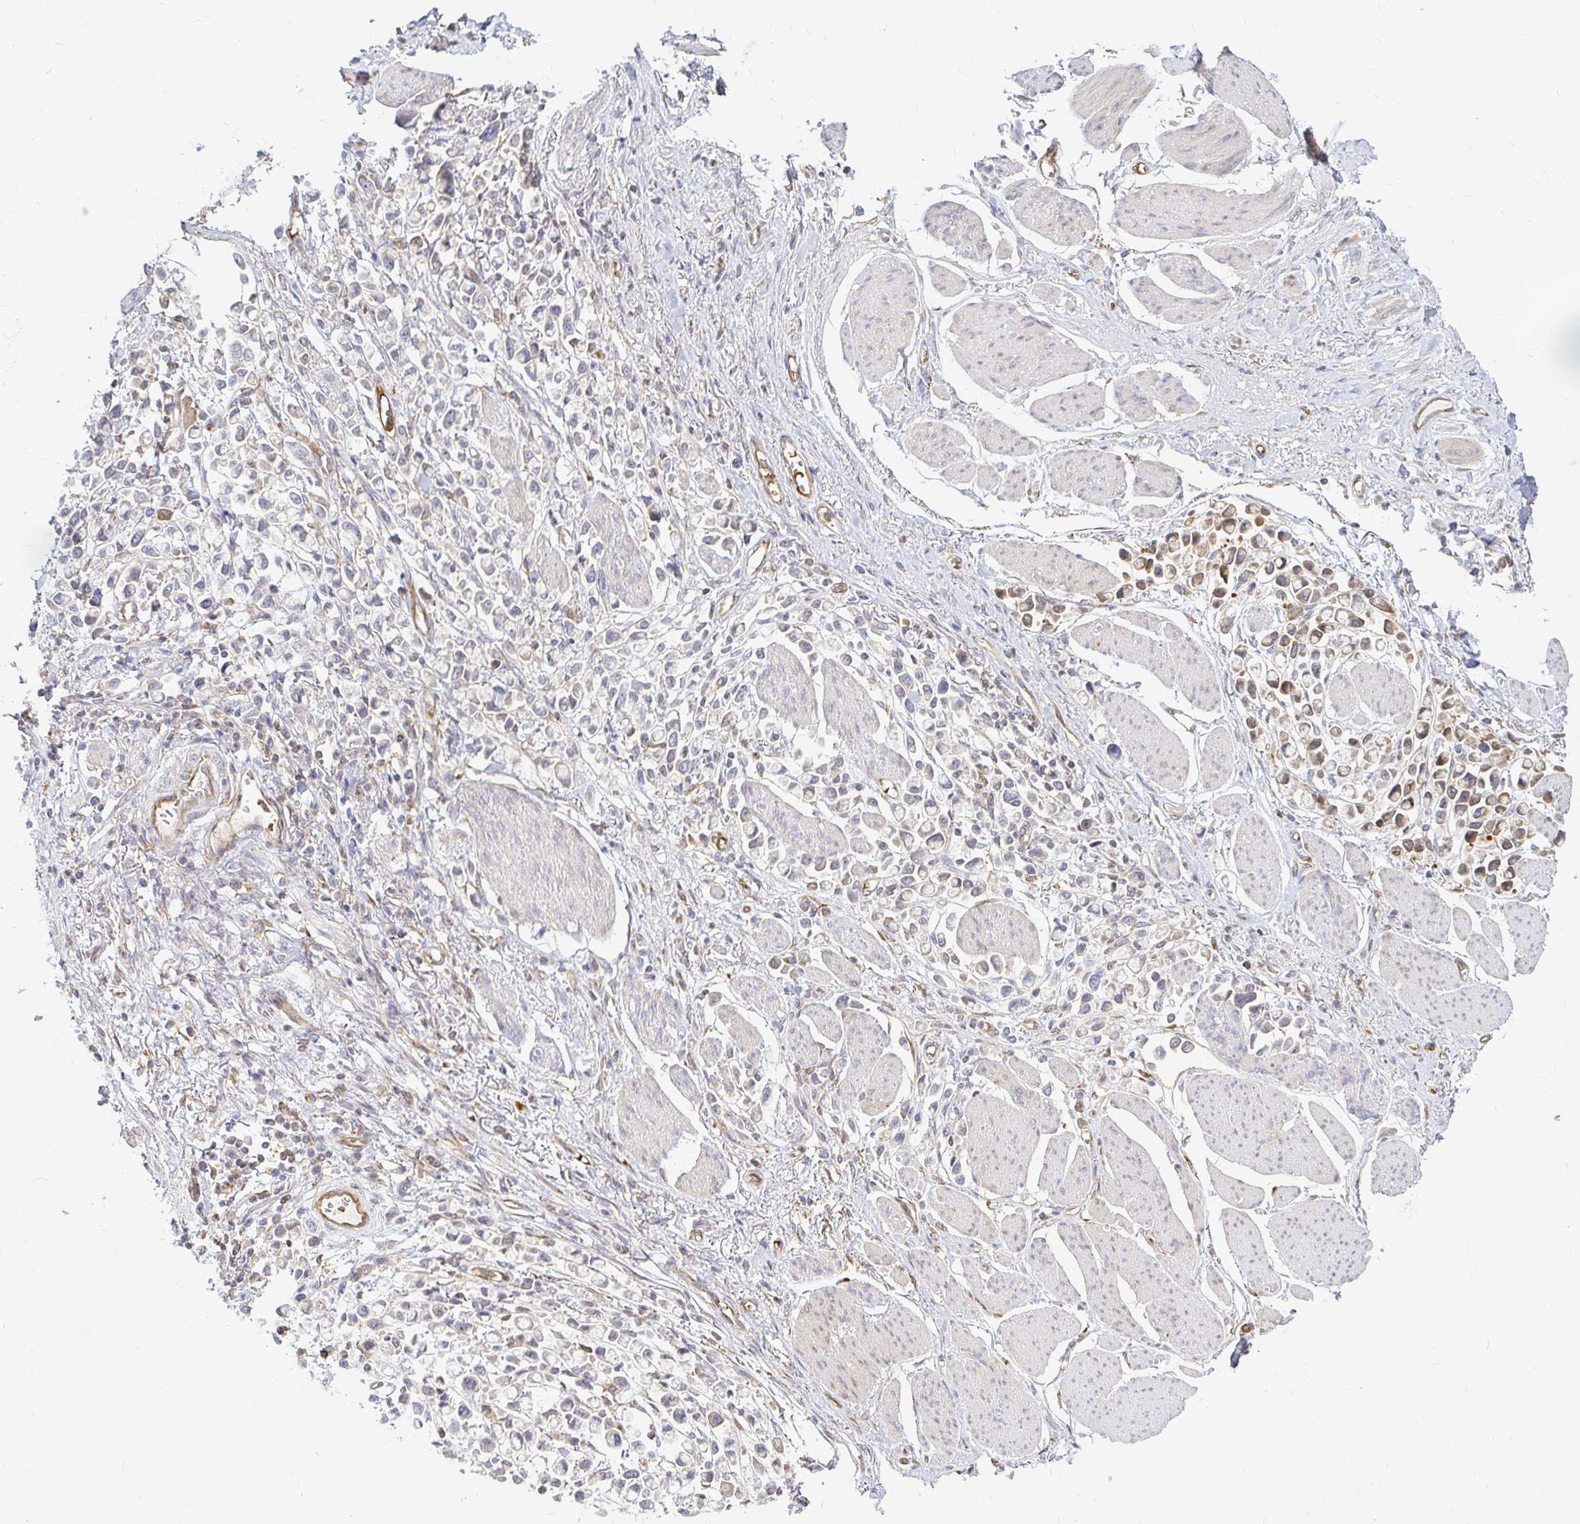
{"staining": {"intensity": "weak", "quantity": "<25%", "location": "cytoplasmic/membranous"}, "tissue": "stomach cancer", "cell_type": "Tumor cells", "image_type": "cancer", "snomed": [{"axis": "morphology", "description": "Adenocarcinoma, NOS"}, {"axis": "topography", "description": "Stomach"}], "caption": "An IHC photomicrograph of stomach cancer (adenocarcinoma) is shown. There is no staining in tumor cells of stomach cancer (adenocarcinoma).", "gene": "CAST", "patient": {"sex": "female", "age": 81}}